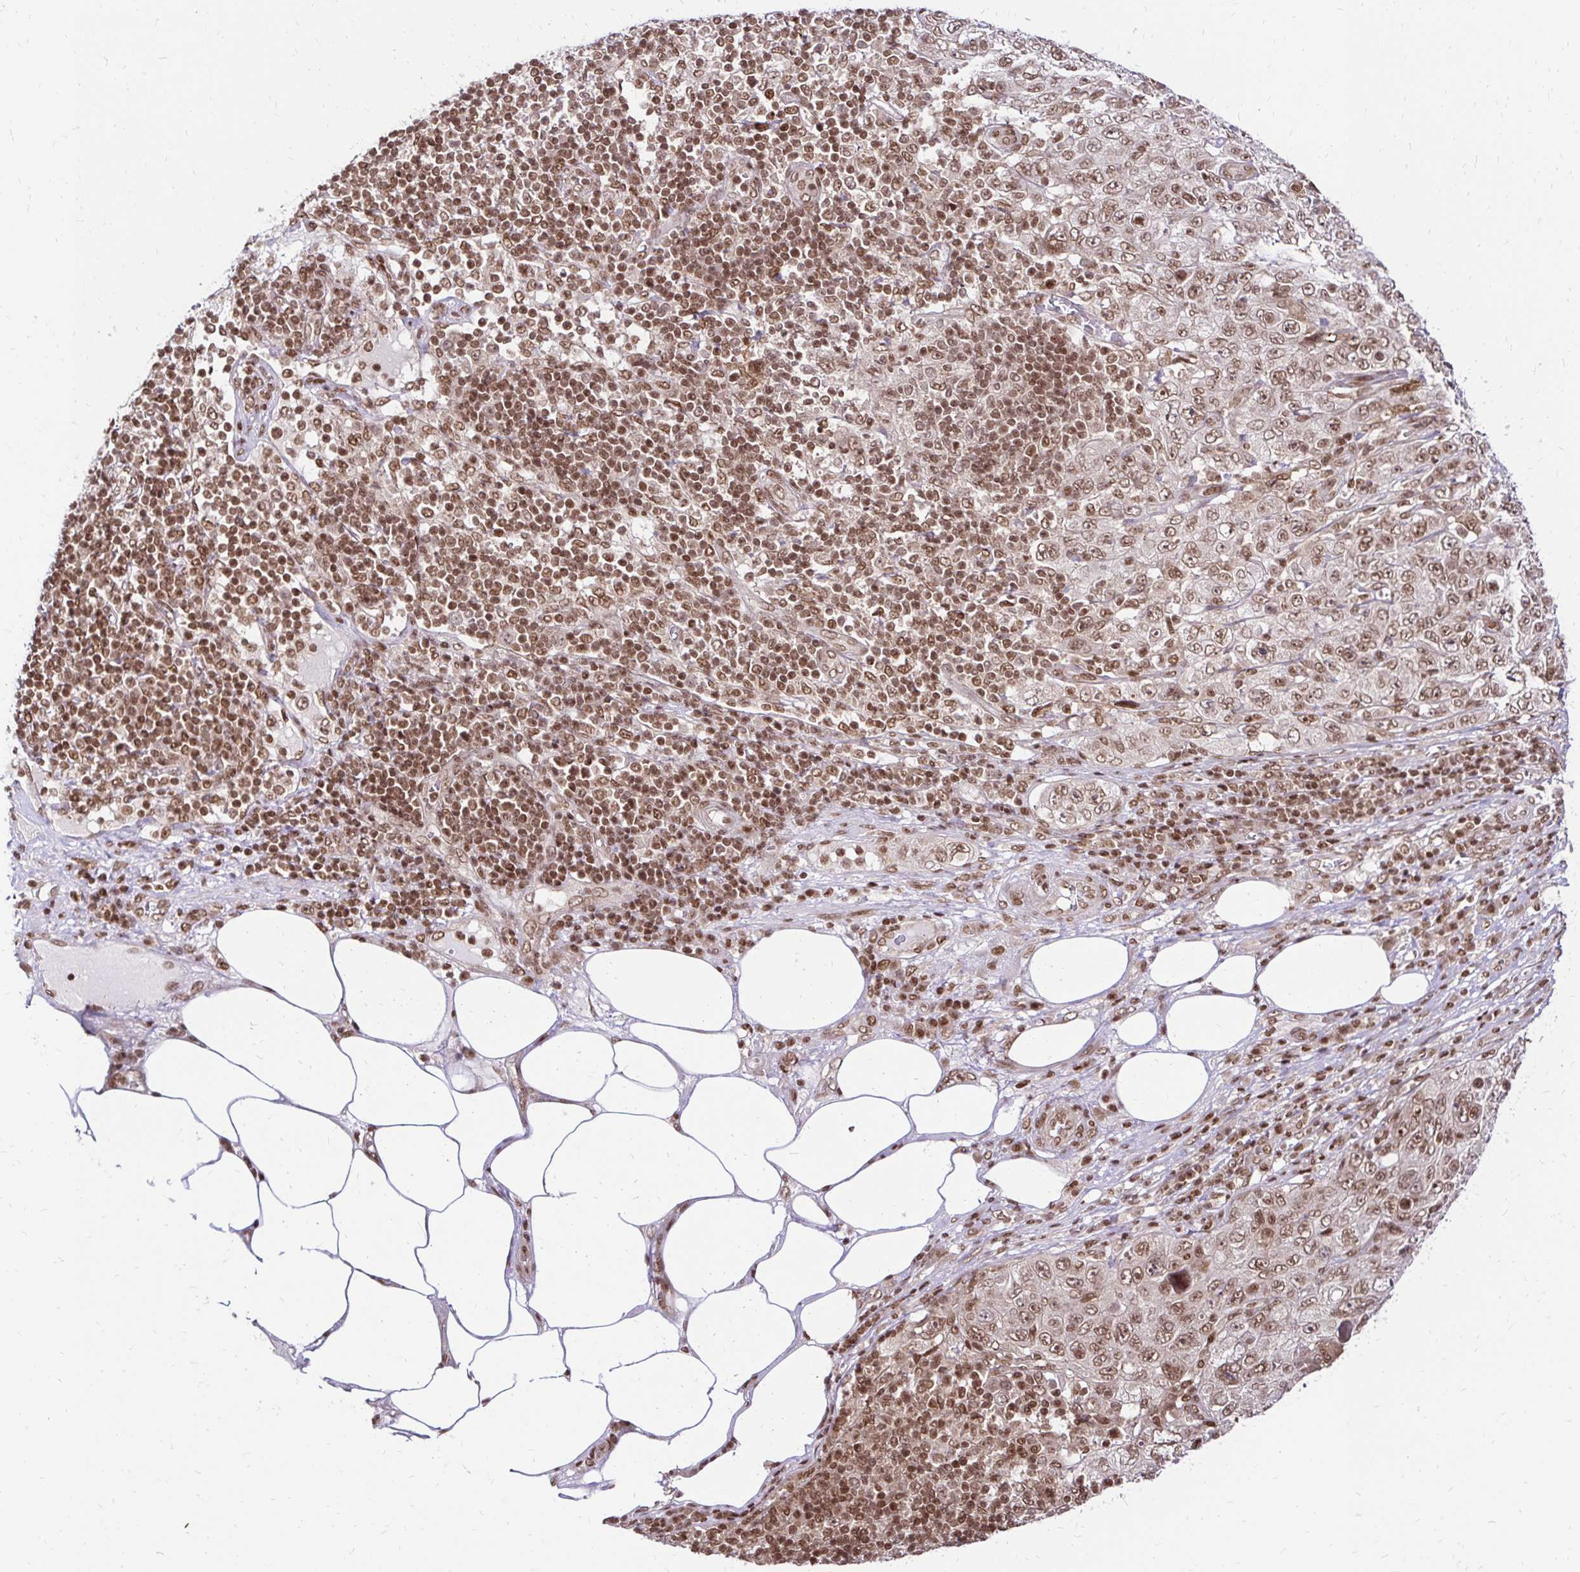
{"staining": {"intensity": "moderate", "quantity": ">75%", "location": "nuclear"}, "tissue": "pancreatic cancer", "cell_type": "Tumor cells", "image_type": "cancer", "snomed": [{"axis": "morphology", "description": "Adenocarcinoma, NOS"}, {"axis": "topography", "description": "Pancreas"}], "caption": "An IHC micrograph of tumor tissue is shown. Protein staining in brown highlights moderate nuclear positivity in pancreatic adenocarcinoma within tumor cells.", "gene": "GLYR1", "patient": {"sex": "male", "age": 68}}